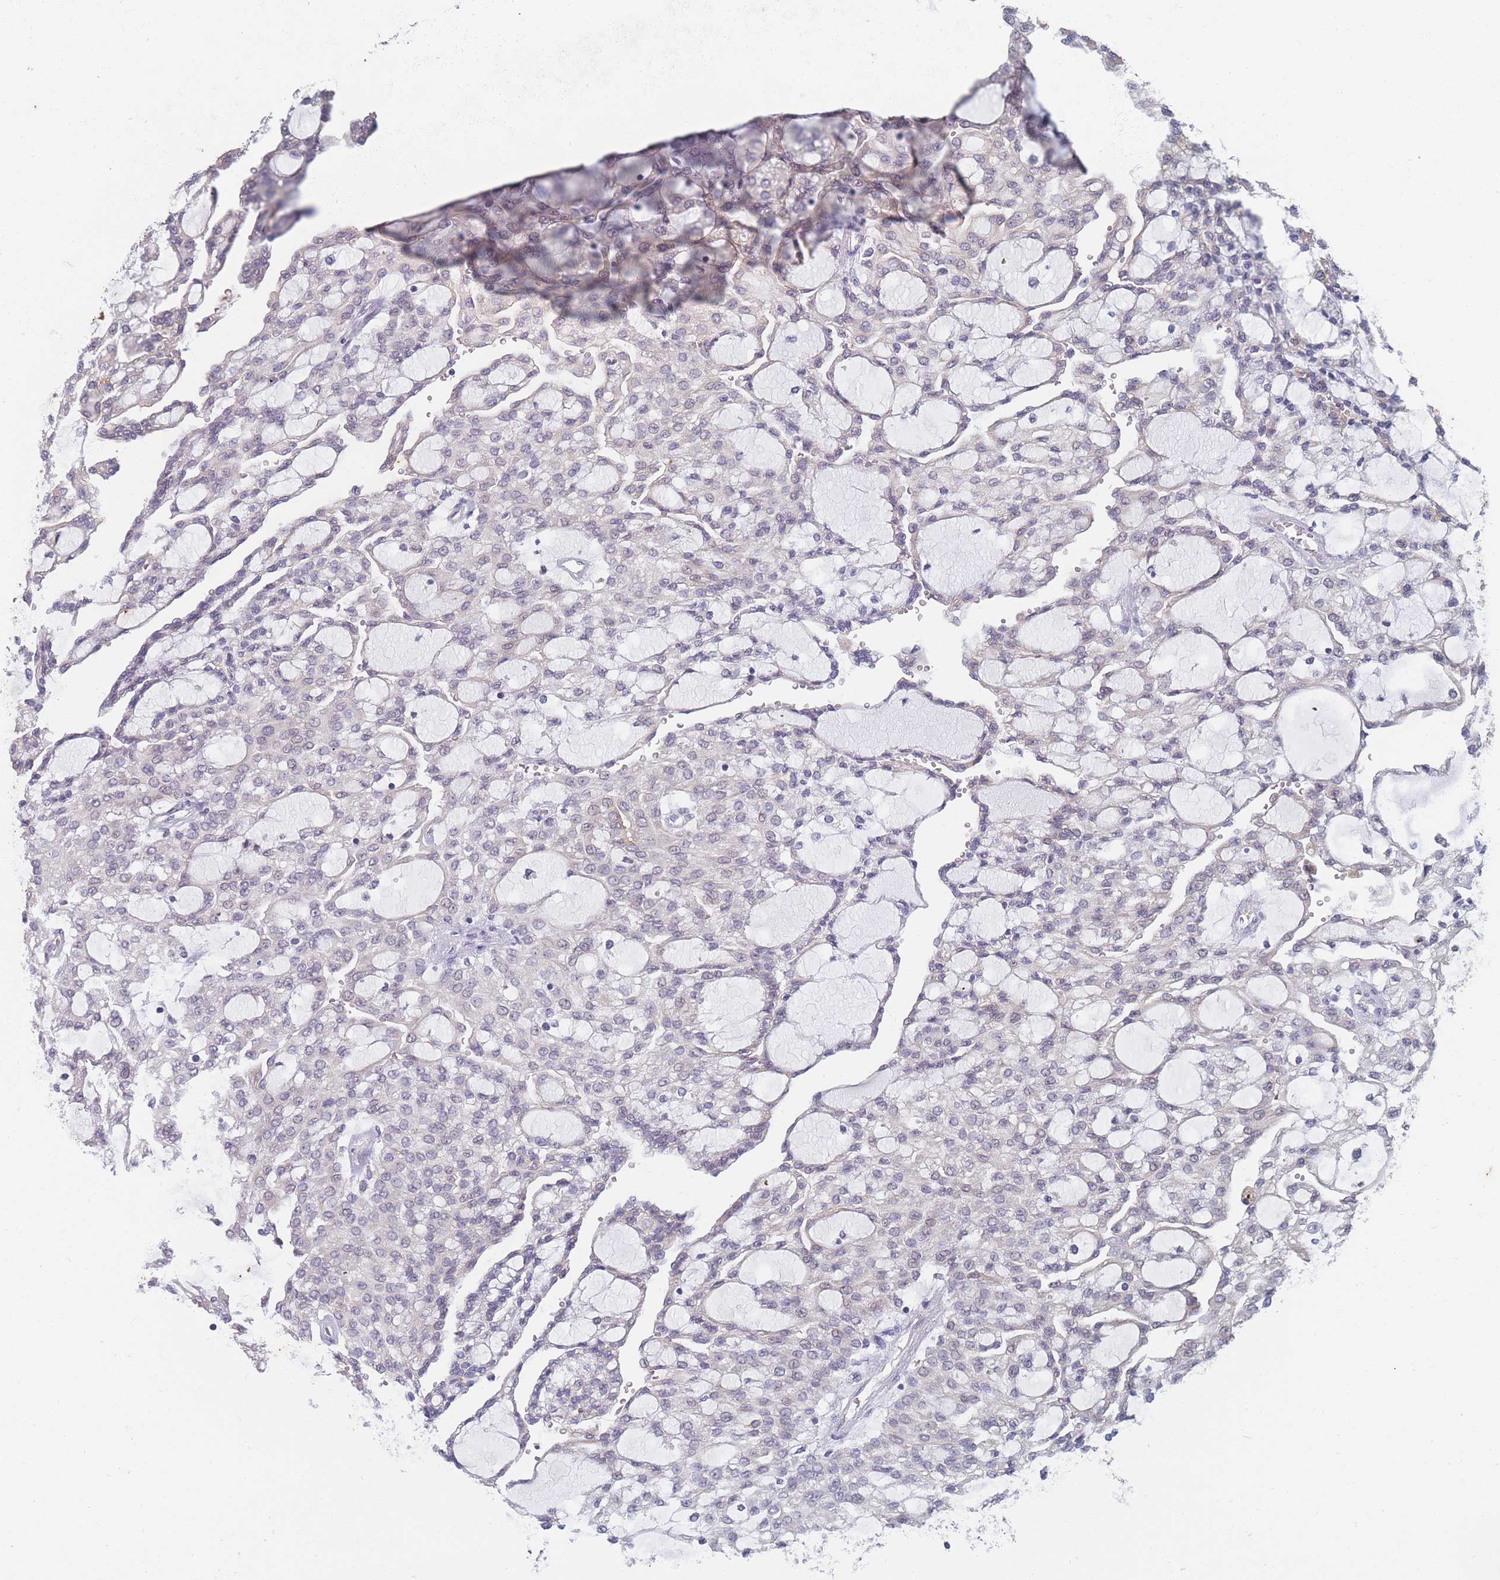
{"staining": {"intensity": "negative", "quantity": "none", "location": "none"}, "tissue": "renal cancer", "cell_type": "Tumor cells", "image_type": "cancer", "snomed": [{"axis": "morphology", "description": "Adenocarcinoma, NOS"}, {"axis": "topography", "description": "Kidney"}], "caption": "A micrograph of human renal cancer (adenocarcinoma) is negative for staining in tumor cells.", "gene": "TMED10", "patient": {"sex": "male", "age": 63}}